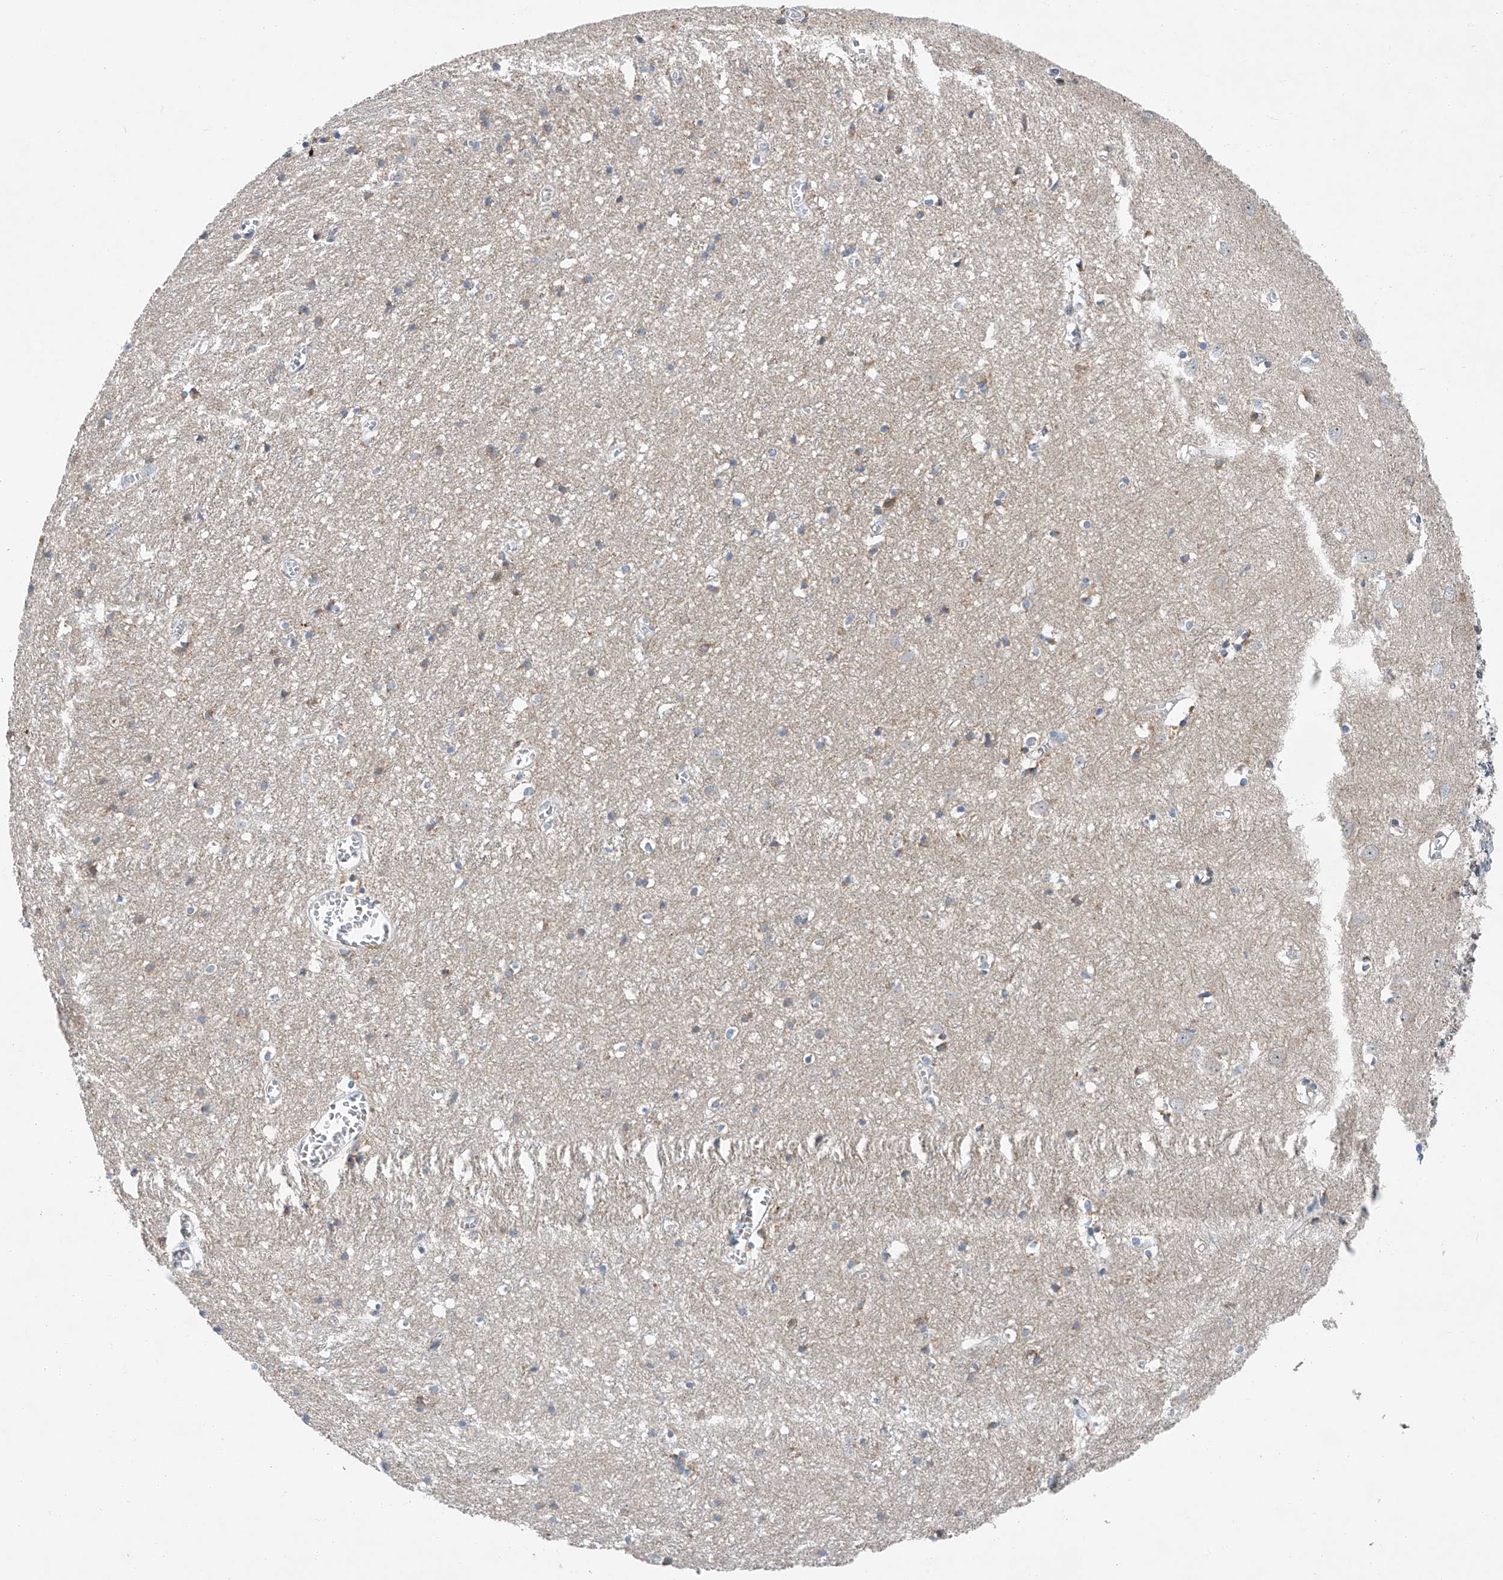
{"staining": {"intensity": "negative", "quantity": "none", "location": "none"}, "tissue": "cerebral cortex", "cell_type": "Endothelial cells", "image_type": "normal", "snomed": [{"axis": "morphology", "description": "Normal tissue, NOS"}, {"axis": "topography", "description": "Cerebral cortex"}], "caption": "DAB (3,3'-diaminobenzidine) immunohistochemical staining of normal human cerebral cortex shows no significant staining in endothelial cells. The staining is performed using DAB brown chromogen with nuclei counter-stained in using hematoxylin.", "gene": "CLDND1", "patient": {"sex": "female", "age": 64}}